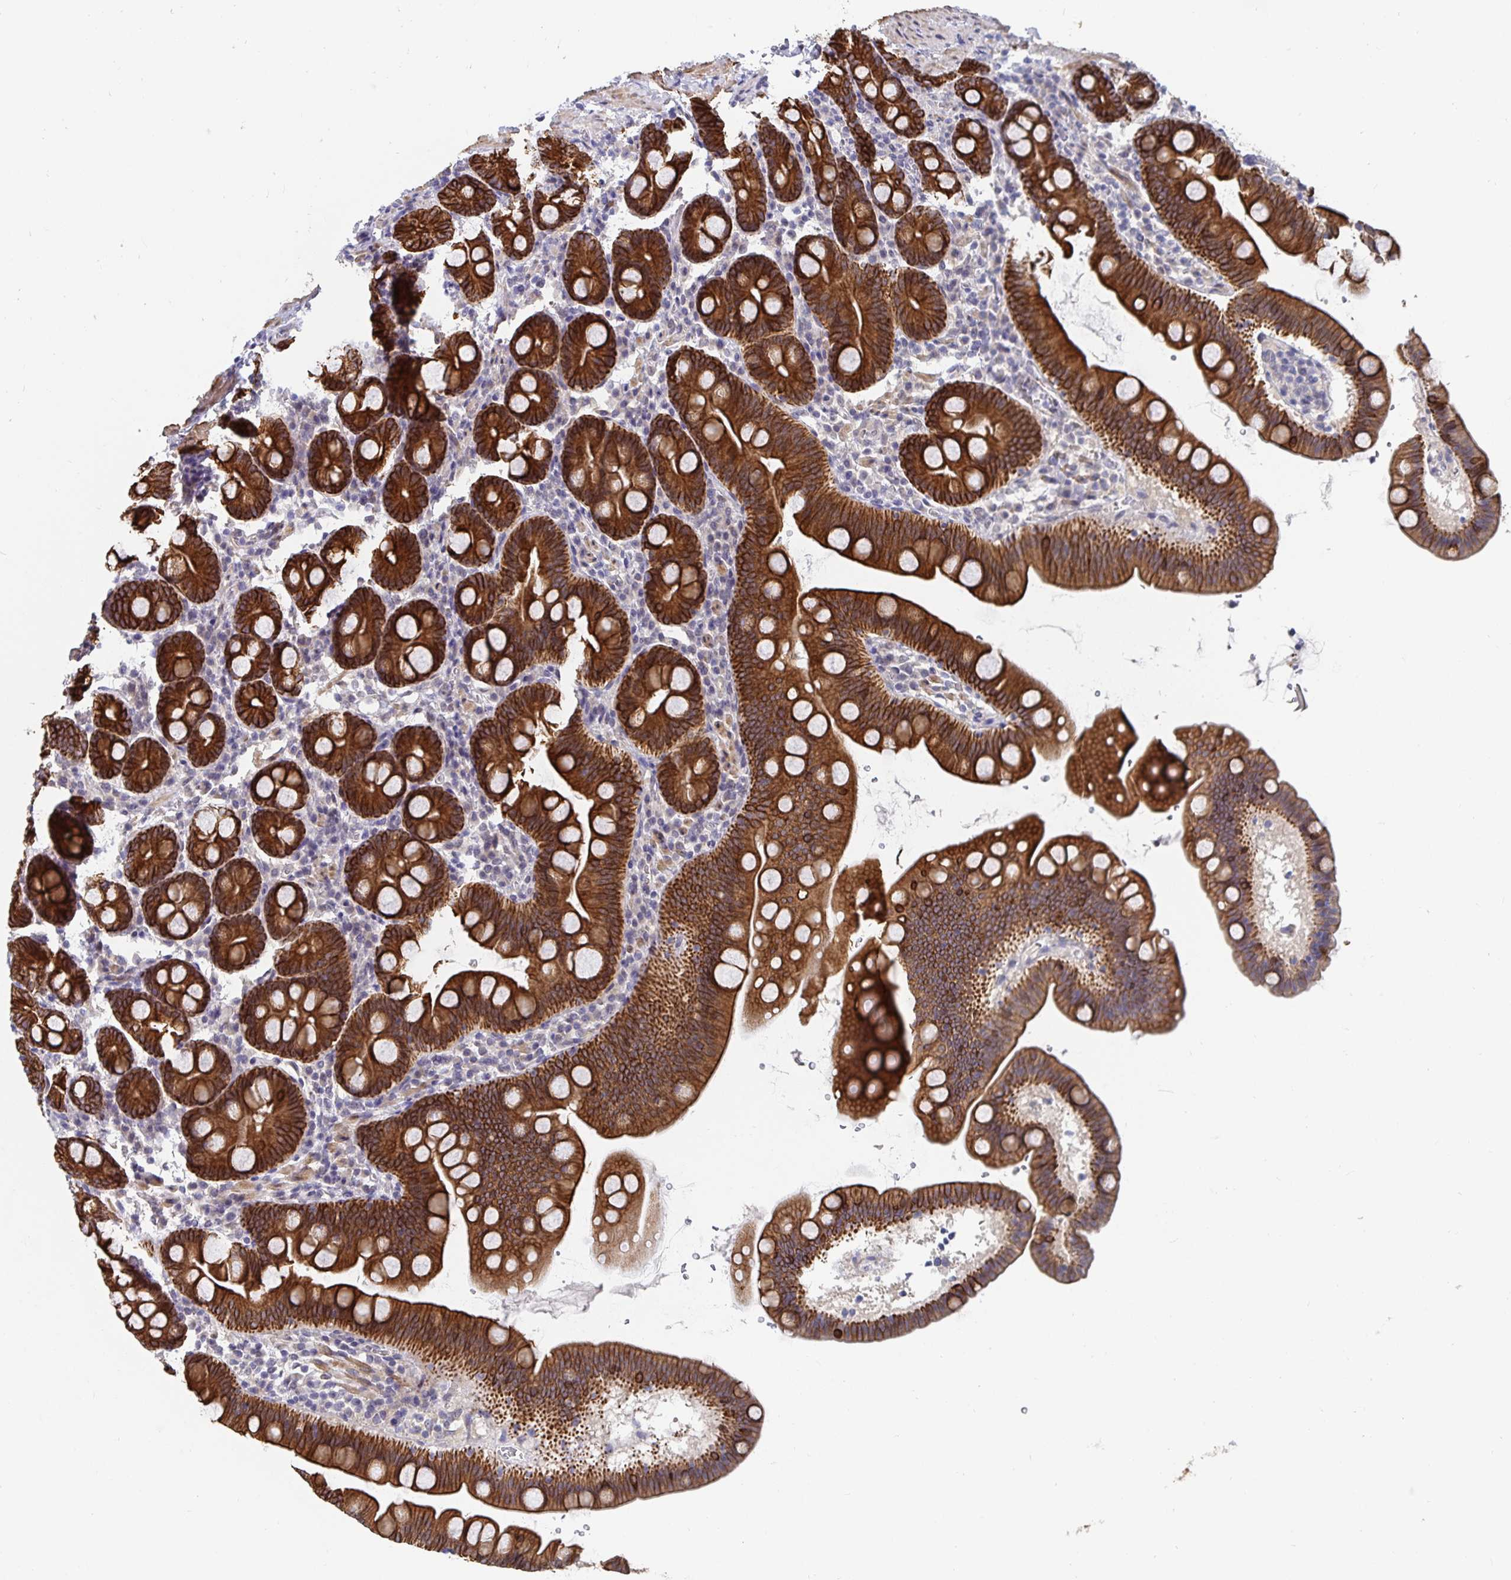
{"staining": {"intensity": "strong", "quantity": ">75%", "location": "cytoplasmic/membranous"}, "tissue": "duodenum", "cell_type": "Glandular cells", "image_type": "normal", "snomed": [{"axis": "morphology", "description": "Normal tissue, NOS"}, {"axis": "topography", "description": "Pancreas"}, {"axis": "topography", "description": "Duodenum"}], "caption": "Duodenum stained with DAB immunohistochemistry displays high levels of strong cytoplasmic/membranous staining in about >75% of glandular cells.", "gene": "ZIK1", "patient": {"sex": "male", "age": 59}}